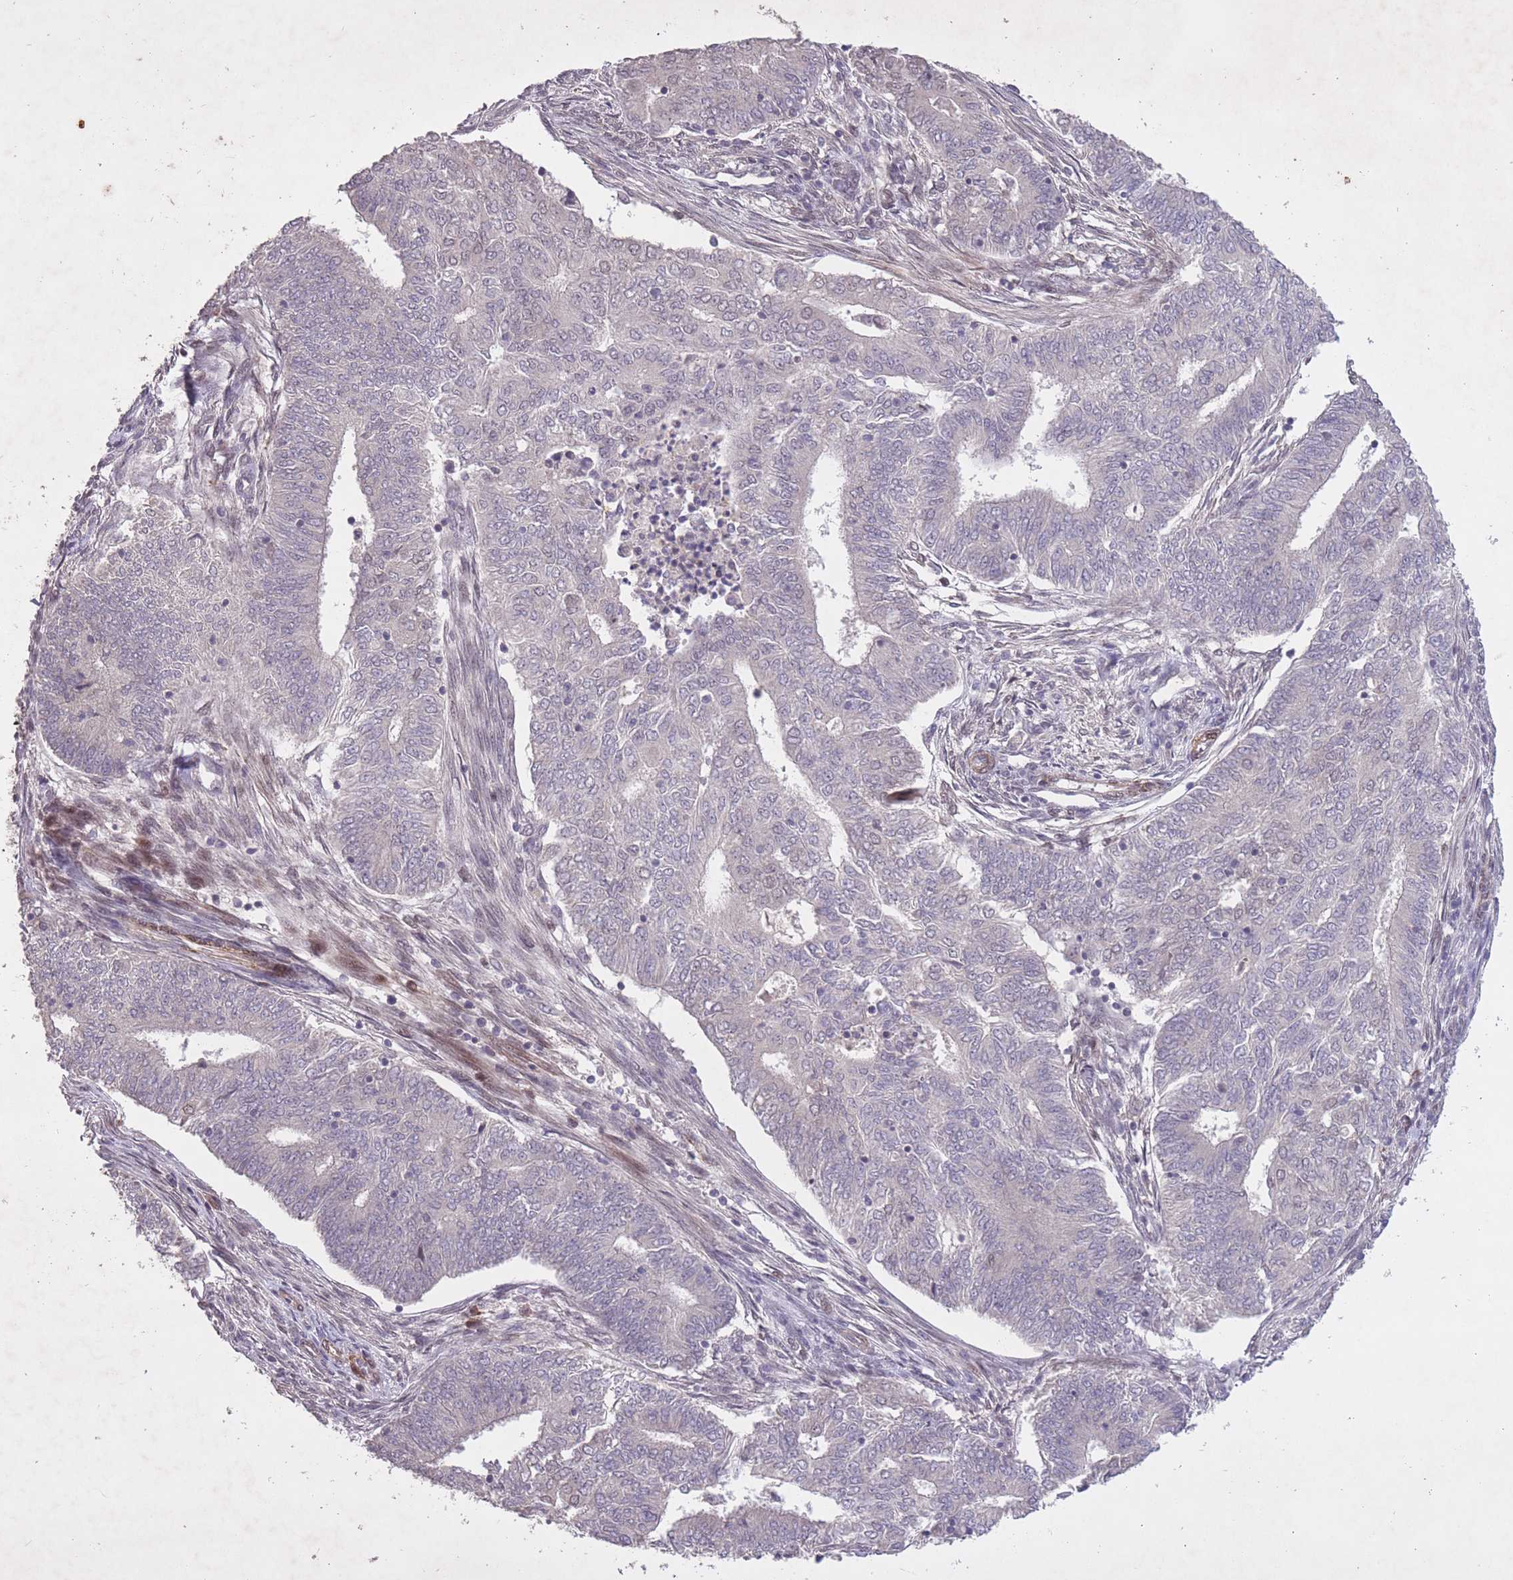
{"staining": {"intensity": "negative", "quantity": "none", "location": "none"}, "tissue": "endometrial cancer", "cell_type": "Tumor cells", "image_type": "cancer", "snomed": [{"axis": "morphology", "description": "Adenocarcinoma, NOS"}, {"axis": "topography", "description": "Endometrium"}], "caption": "A high-resolution micrograph shows immunohistochemistry staining of endometrial cancer, which shows no significant expression in tumor cells.", "gene": "CBX6", "patient": {"sex": "female", "age": 62}}